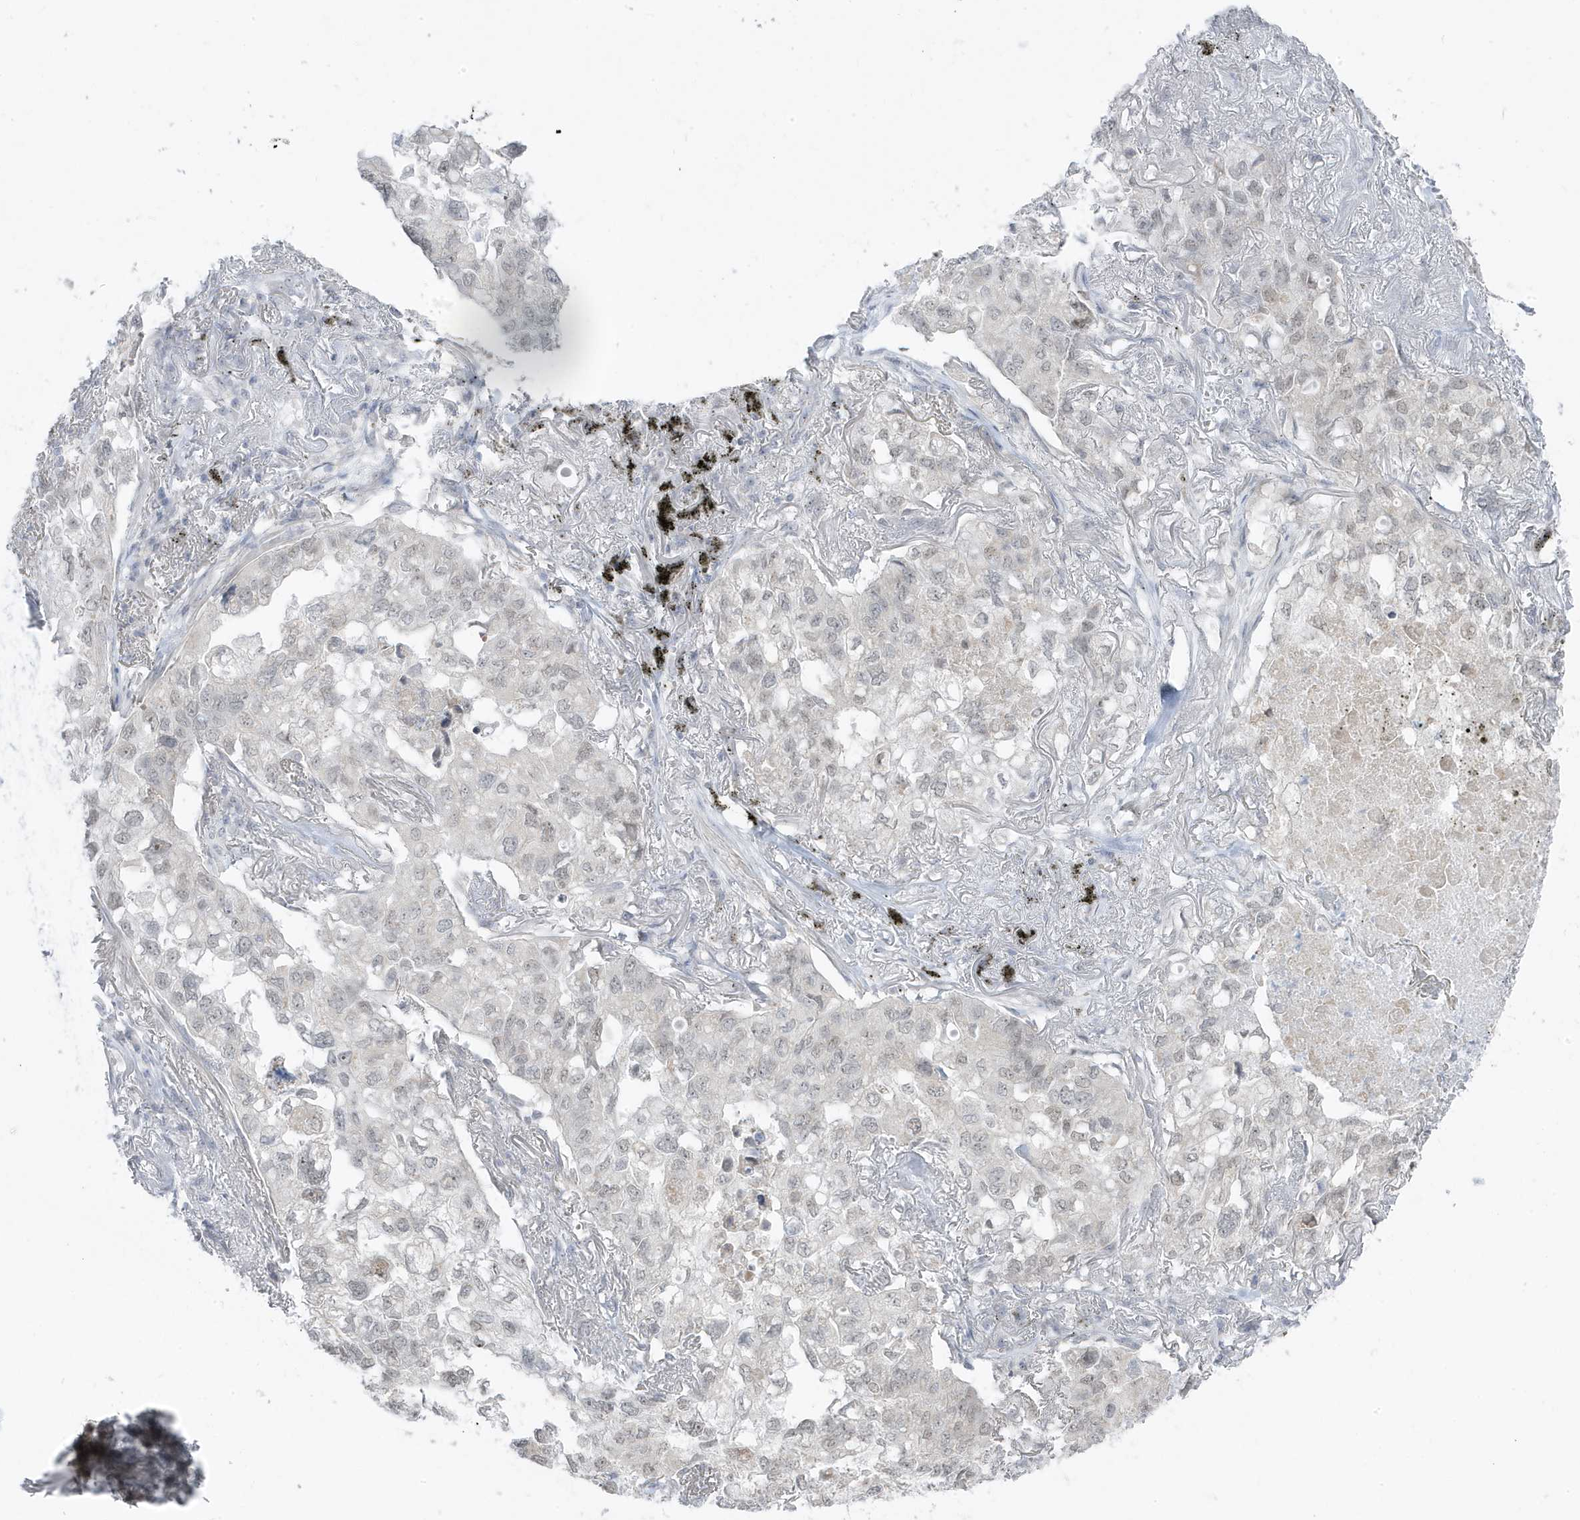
{"staining": {"intensity": "negative", "quantity": "none", "location": "none"}, "tissue": "lung cancer", "cell_type": "Tumor cells", "image_type": "cancer", "snomed": [{"axis": "morphology", "description": "Adenocarcinoma, NOS"}, {"axis": "topography", "description": "Lung"}], "caption": "Protein analysis of adenocarcinoma (lung) shows no significant expression in tumor cells.", "gene": "TSEN15", "patient": {"sex": "male", "age": 65}}